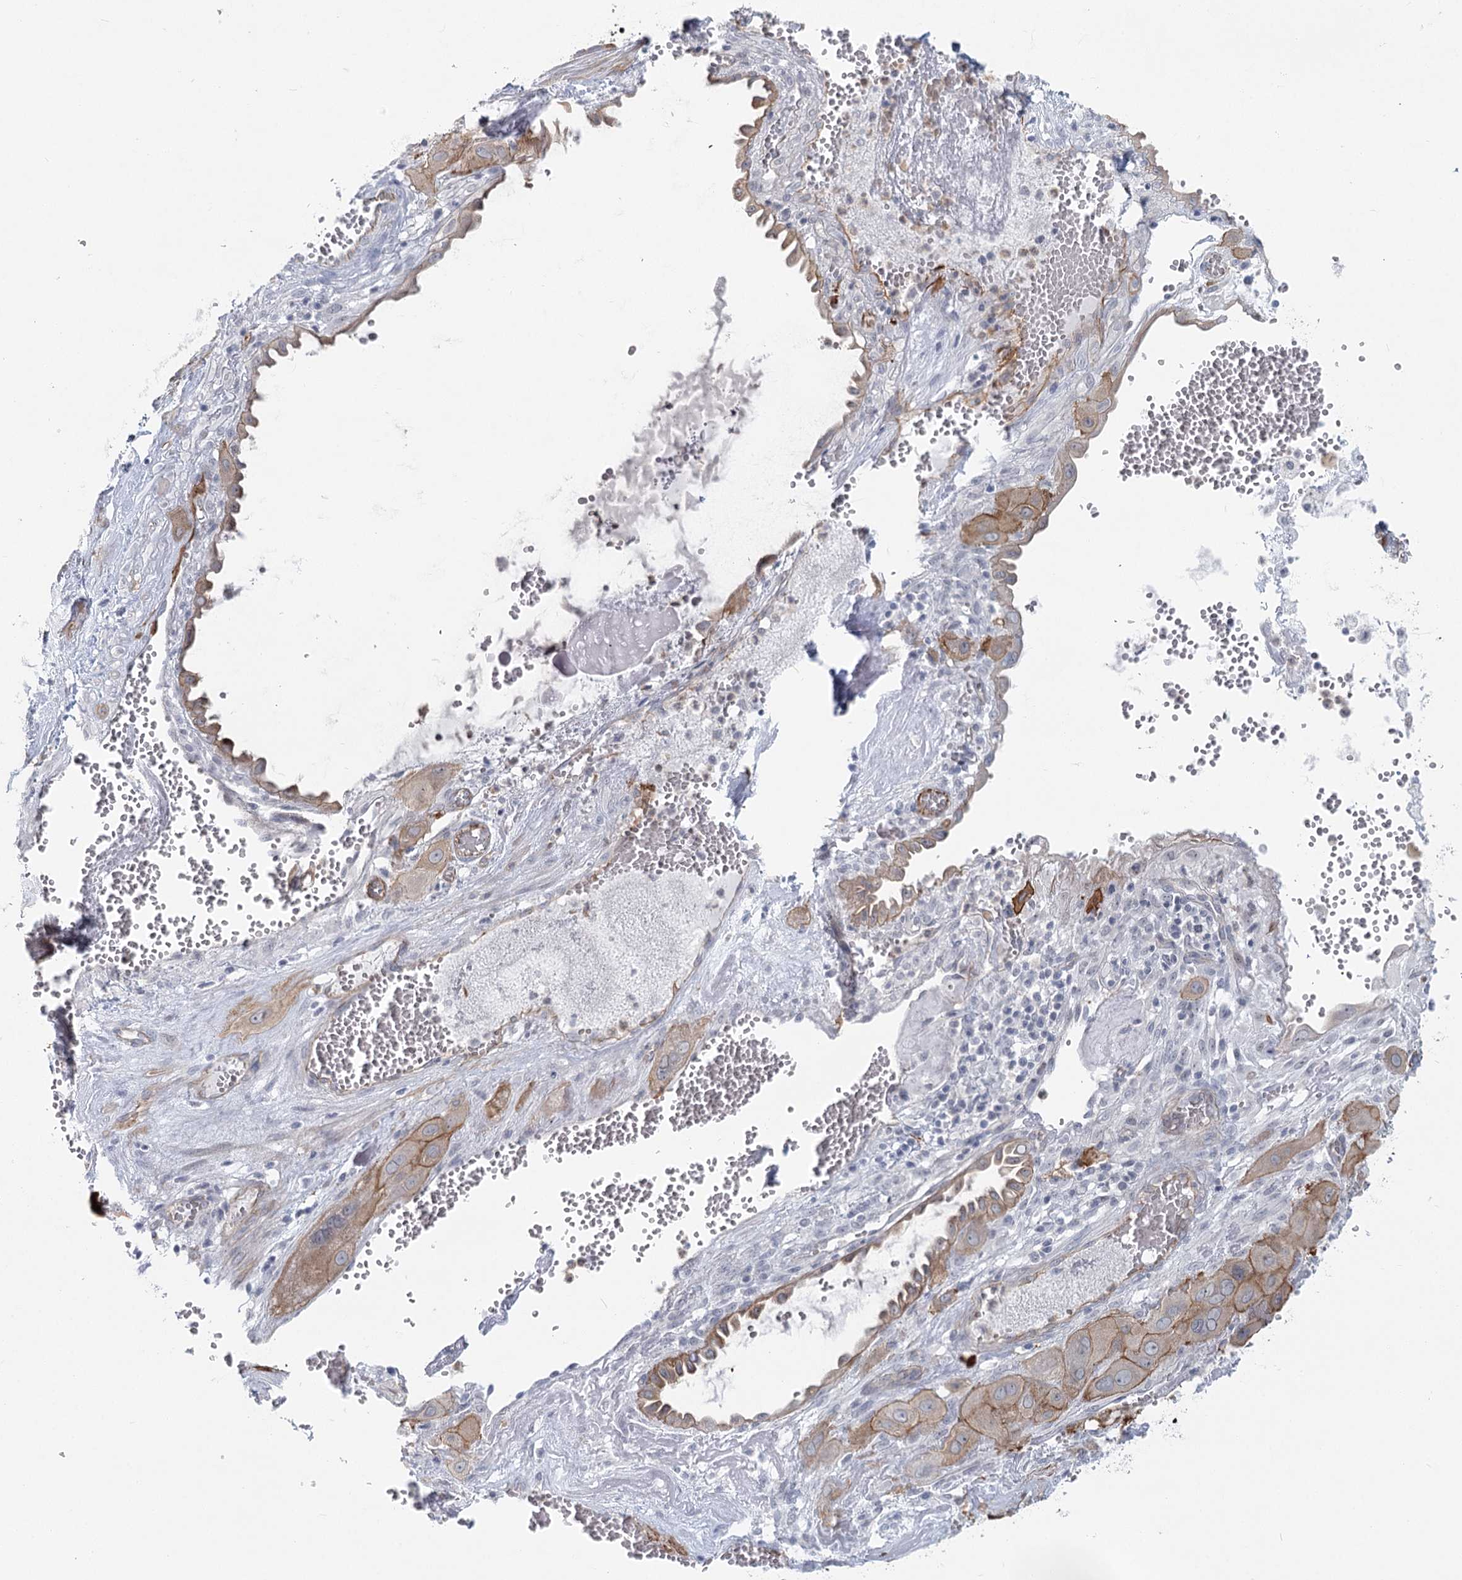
{"staining": {"intensity": "moderate", "quantity": ">75%", "location": "cytoplasmic/membranous"}, "tissue": "cervical cancer", "cell_type": "Tumor cells", "image_type": "cancer", "snomed": [{"axis": "morphology", "description": "Squamous cell carcinoma, NOS"}, {"axis": "topography", "description": "Cervix"}], "caption": "IHC (DAB (3,3'-diaminobenzidine)) staining of squamous cell carcinoma (cervical) displays moderate cytoplasmic/membranous protein expression in about >75% of tumor cells. The staining is performed using DAB (3,3'-diaminobenzidine) brown chromogen to label protein expression. The nuclei are counter-stained blue using hematoxylin.", "gene": "ABHD8", "patient": {"sex": "female", "age": 34}}